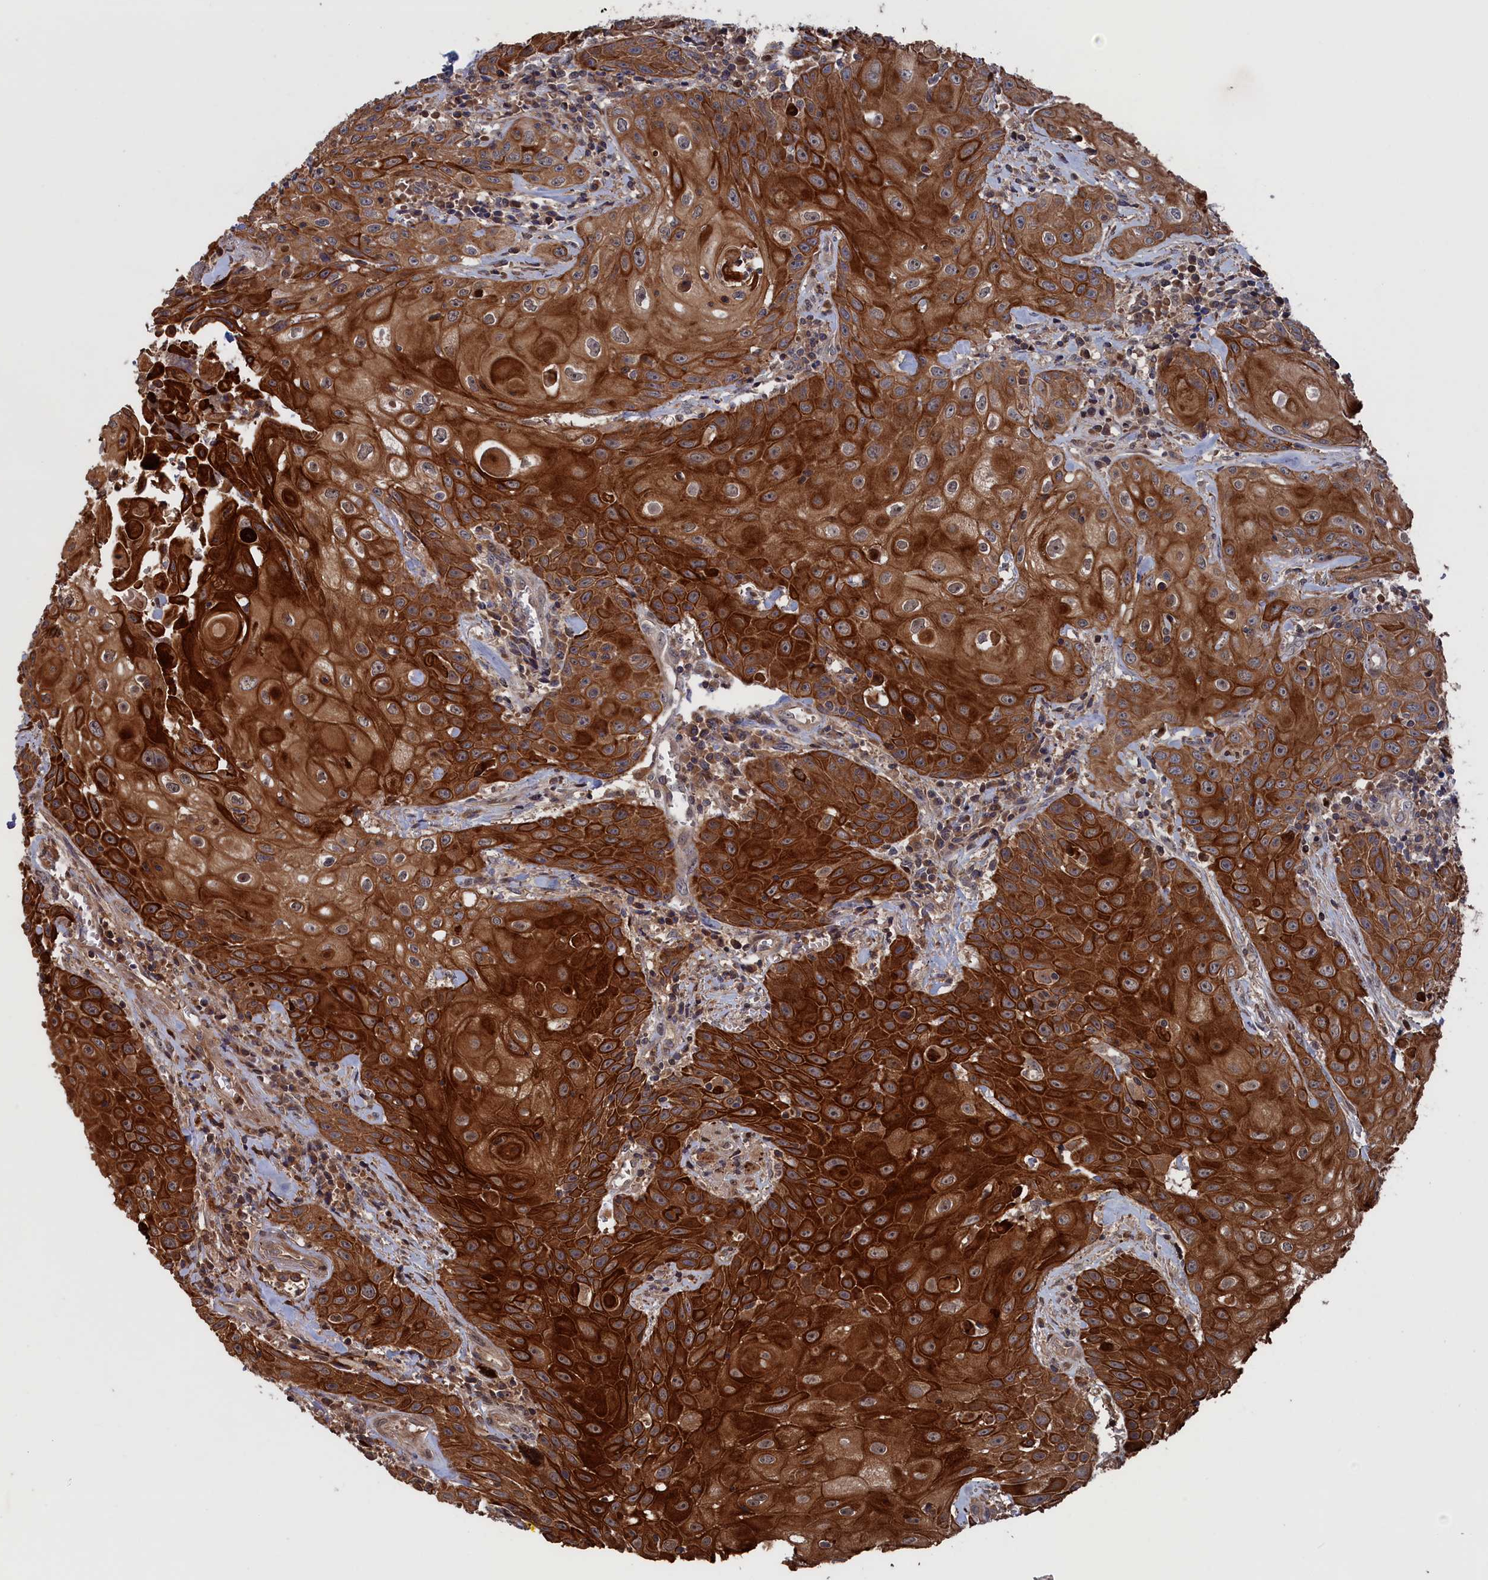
{"staining": {"intensity": "strong", "quantity": ">75%", "location": "cytoplasmic/membranous"}, "tissue": "head and neck cancer", "cell_type": "Tumor cells", "image_type": "cancer", "snomed": [{"axis": "morphology", "description": "Squamous cell carcinoma, NOS"}, {"axis": "topography", "description": "Oral tissue"}, {"axis": "topography", "description": "Head-Neck"}], "caption": "IHC (DAB) staining of squamous cell carcinoma (head and neck) reveals strong cytoplasmic/membranous protein staining in approximately >75% of tumor cells.", "gene": "PLA2G15", "patient": {"sex": "female", "age": 82}}